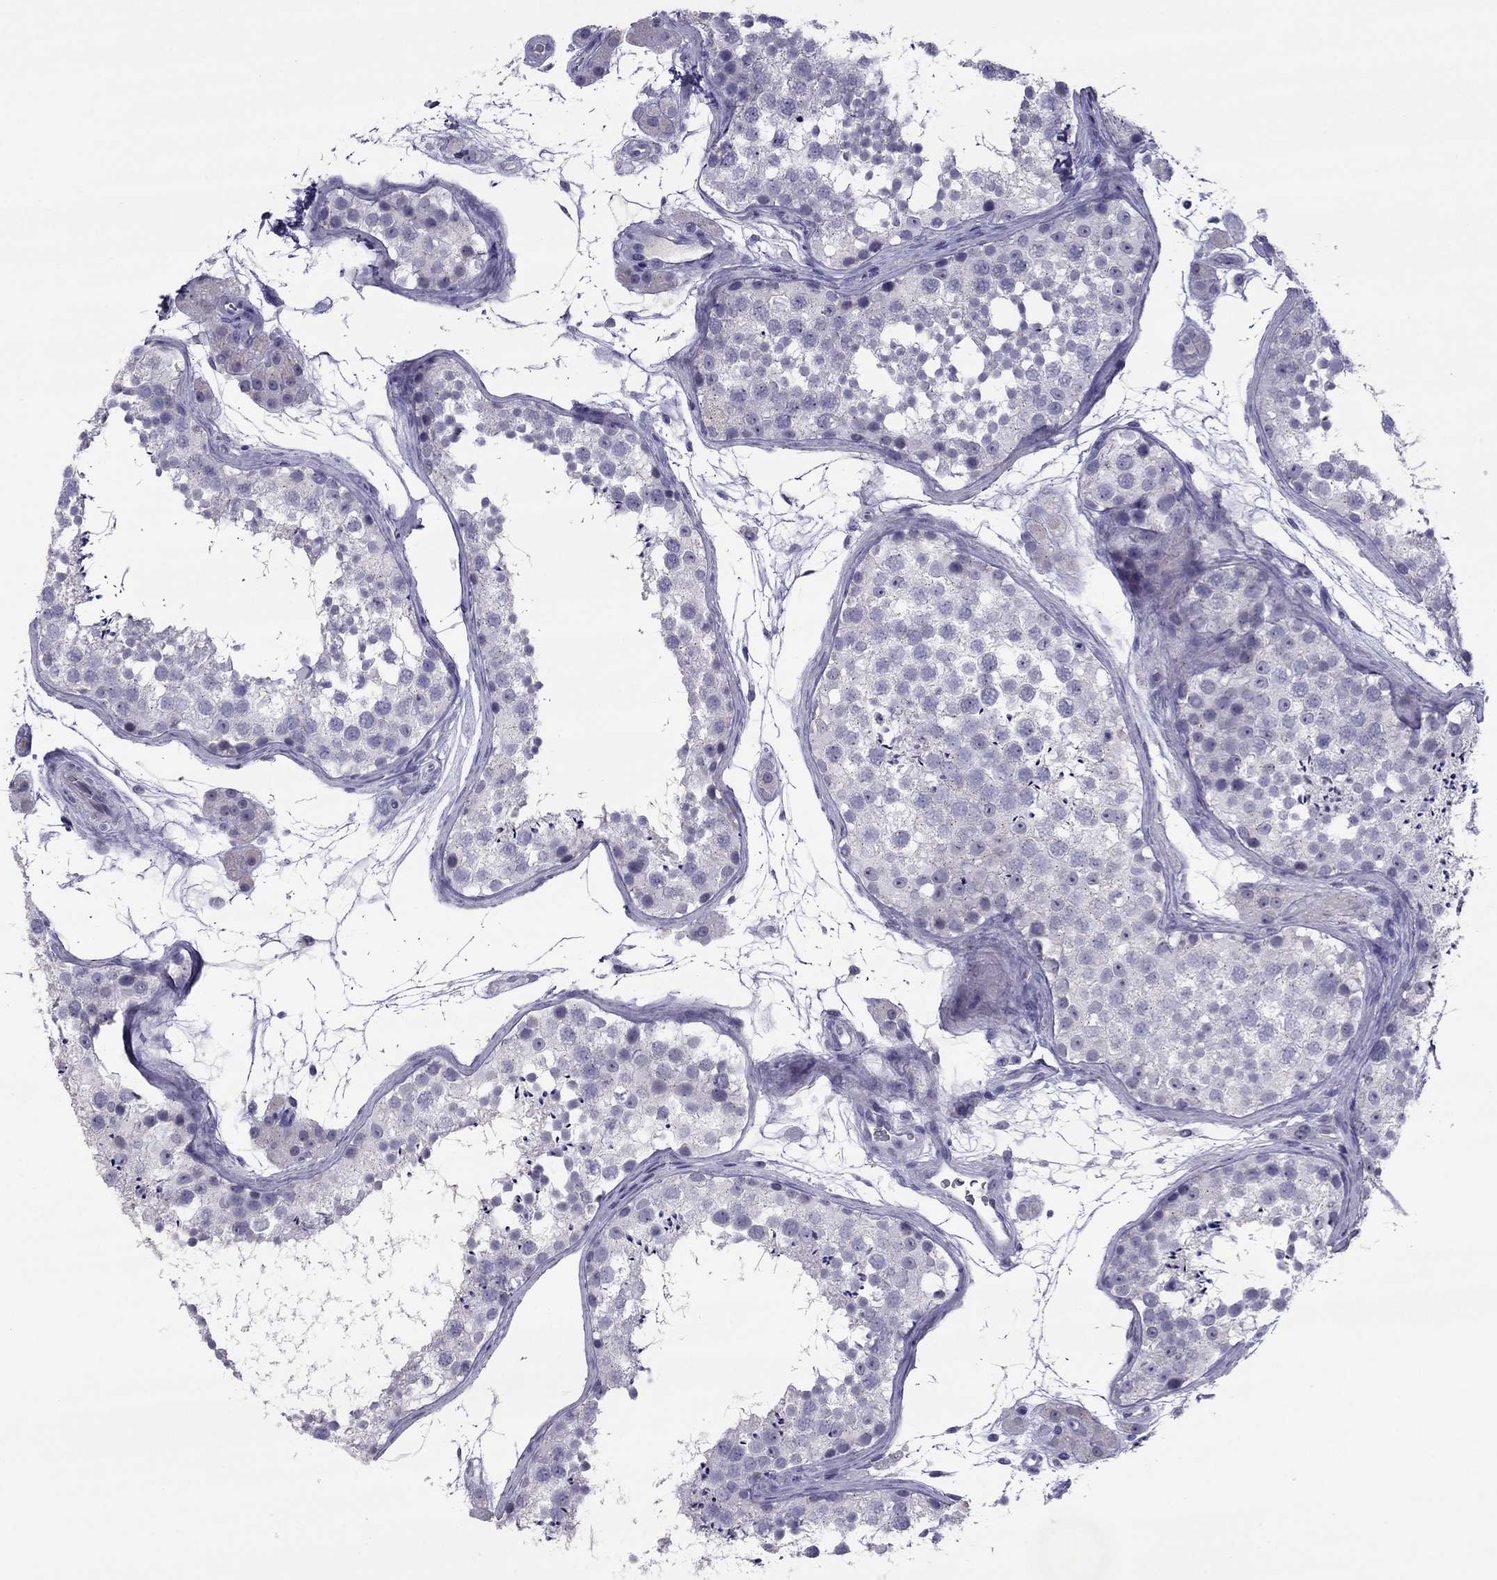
{"staining": {"intensity": "negative", "quantity": "none", "location": "none"}, "tissue": "testis", "cell_type": "Cells in seminiferous ducts", "image_type": "normal", "snomed": [{"axis": "morphology", "description": "Normal tissue, NOS"}, {"axis": "topography", "description": "Testis"}], "caption": "Histopathology image shows no protein staining in cells in seminiferous ducts of benign testis.", "gene": "MYBPH", "patient": {"sex": "male", "age": 41}}